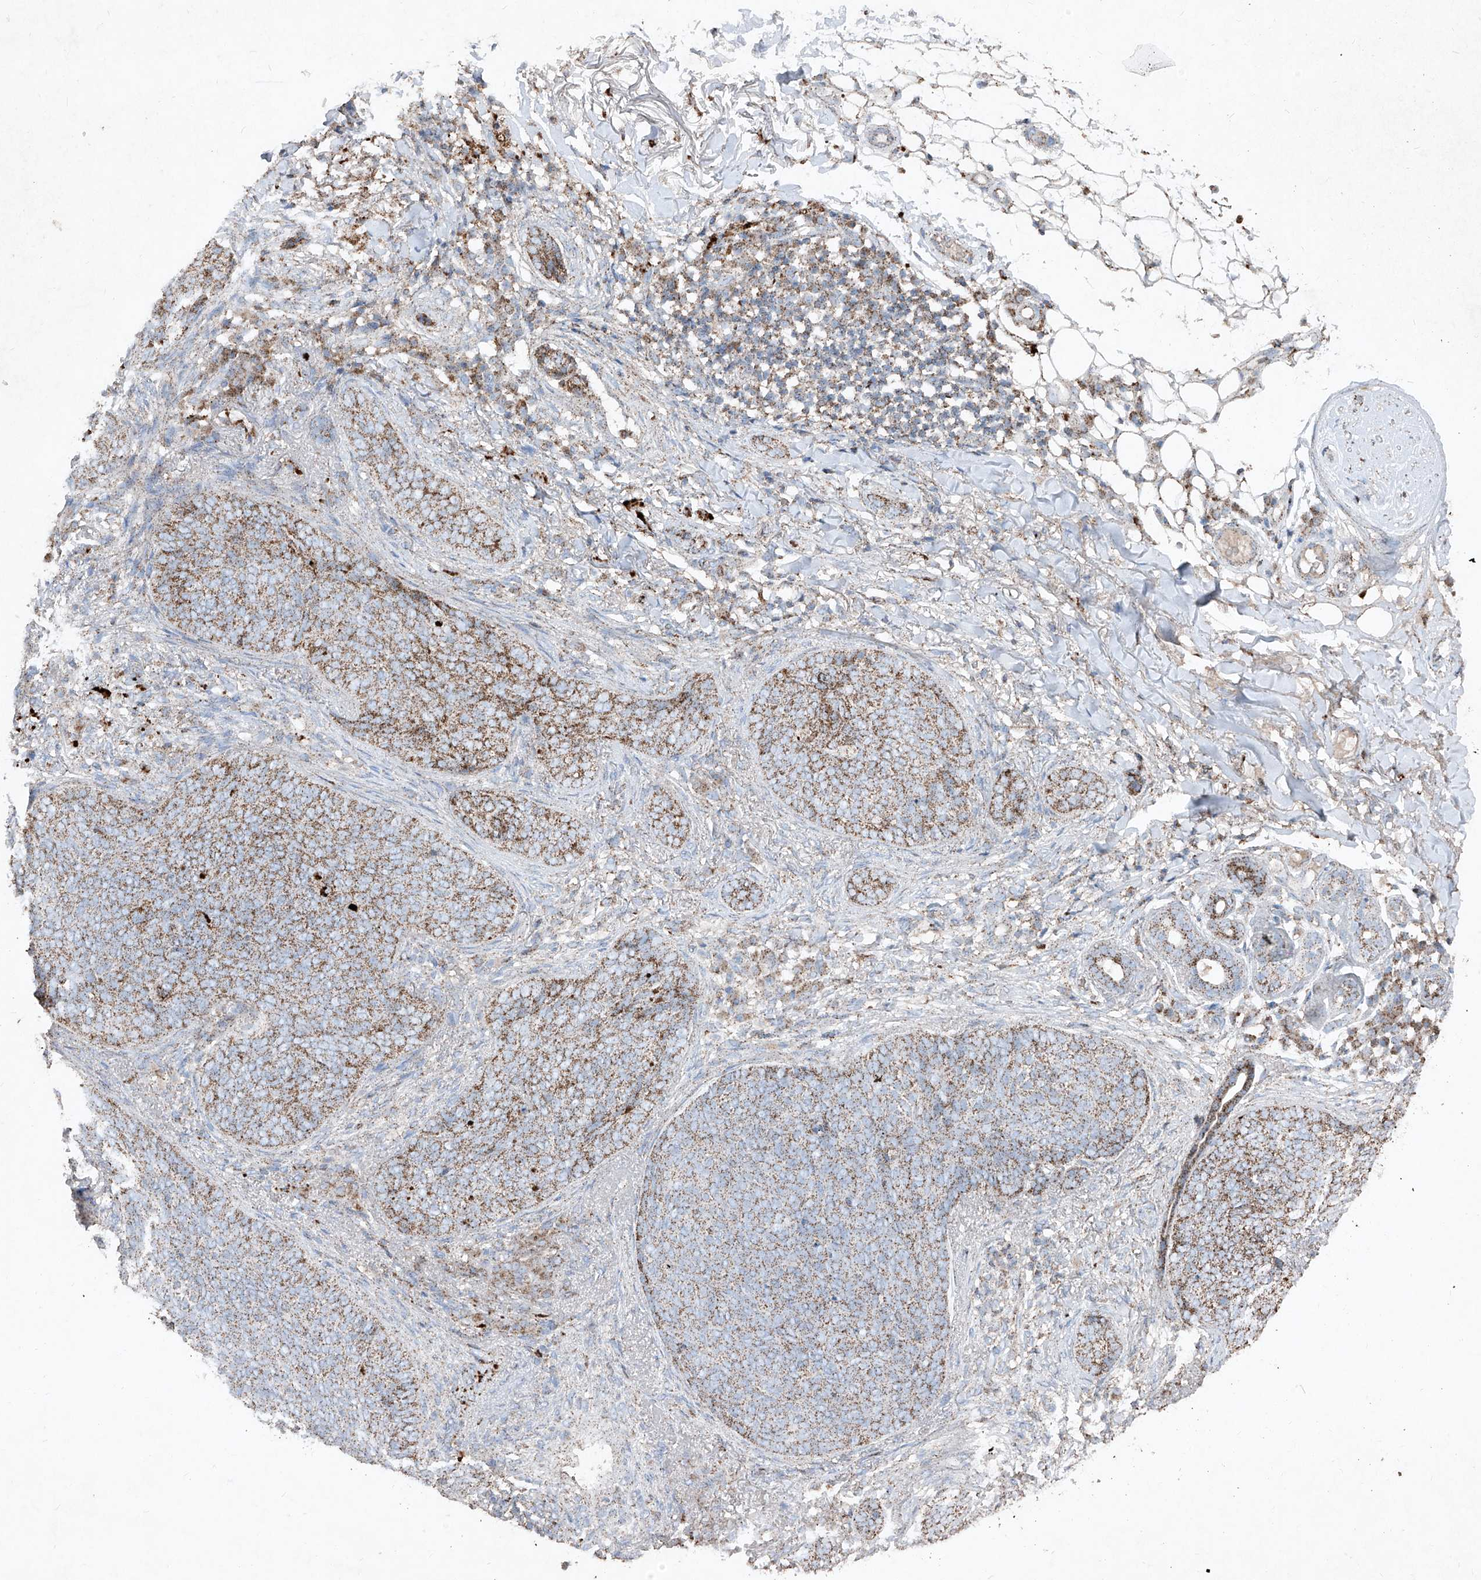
{"staining": {"intensity": "moderate", "quantity": "25%-75%", "location": "cytoplasmic/membranous"}, "tissue": "skin cancer", "cell_type": "Tumor cells", "image_type": "cancer", "snomed": [{"axis": "morphology", "description": "Basal cell carcinoma"}, {"axis": "topography", "description": "Skin"}], "caption": "An IHC micrograph of neoplastic tissue is shown. Protein staining in brown highlights moderate cytoplasmic/membranous positivity in skin basal cell carcinoma within tumor cells. (brown staining indicates protein expression, while blue staining denotes nuclei).", "gene": "ABCD3", "patient": {"sex": "male", "age": 85}}